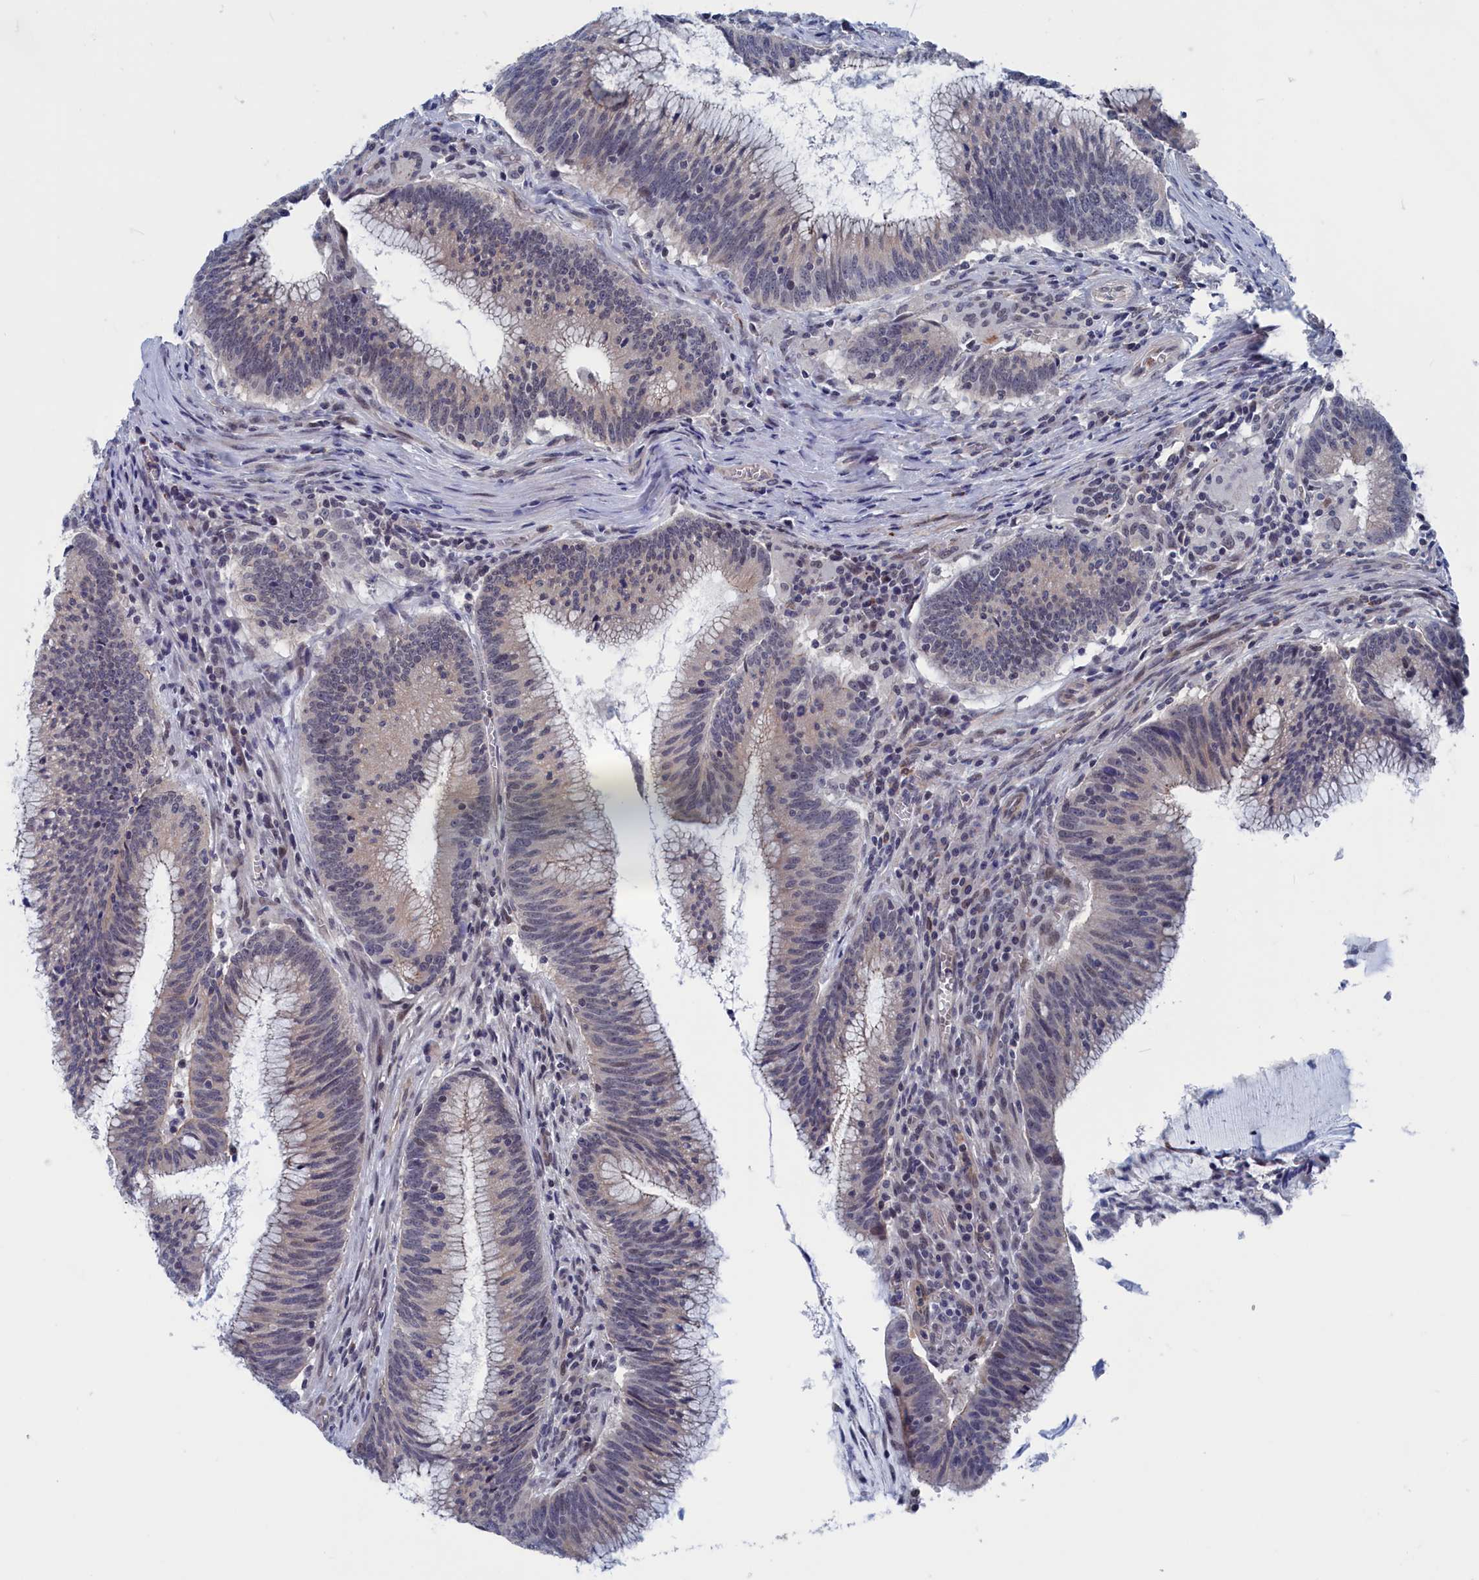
{"staining": {"intensity": "negative", "quantity": "none", "location": "none"}, "tissue": "colorectal cancer", "cell_type": "Tumor cells", "image_type": "cancer", "snomed": [{"axis": "morphology", "description": "Adenocarcinoma, NOS"}, {"axis": "topography", "description": "Rectum"}], "caption": "Tumor cells show no significant staining in colorectal cancer.", "gene": "MARCHF3", "patient": {"sex": "female", "age": 77}}